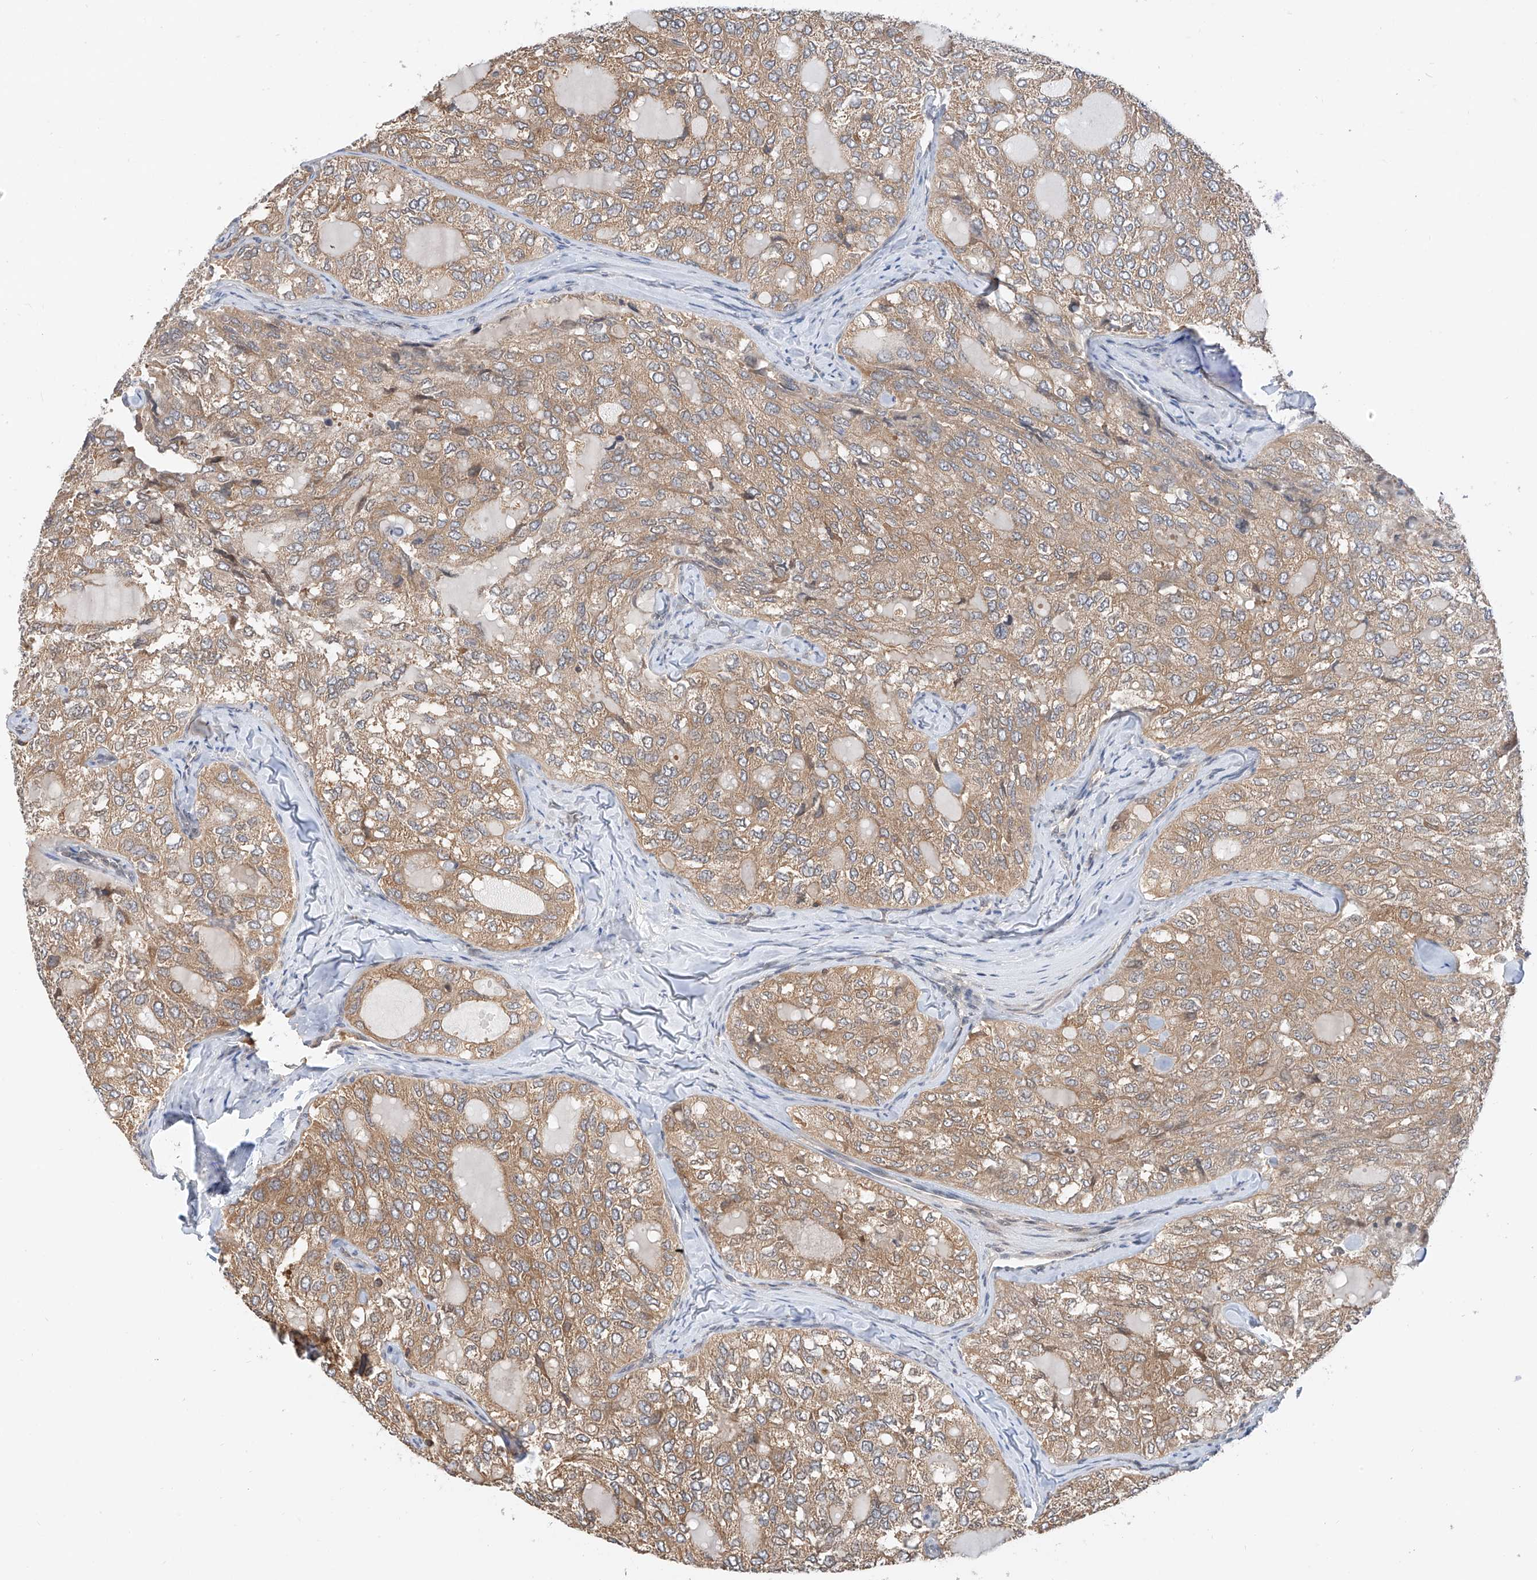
{"staining": {"intensity": "moderate", "quantity": ">75%", "location": "cytoplasmic/membranous"}, "tissue": "thyroid cancer", "cell_type": "Tumor cells", "image_type": "cancer", "snomed": [{"axis": "morphology", "description": "Follicular adenoma carcinoma, NOS"}, {"axis": "topography", "description": "Thyroid gland"}], "caption": "Immunohistochemical staining of human thyroid follicular adenoma carcinoma reveals medium levels of moderate cytoplasmic/membranous expression in about >75% of tumor cells.", "gene": "PPA2", "patient": {"sex": "male", "age": 75}}